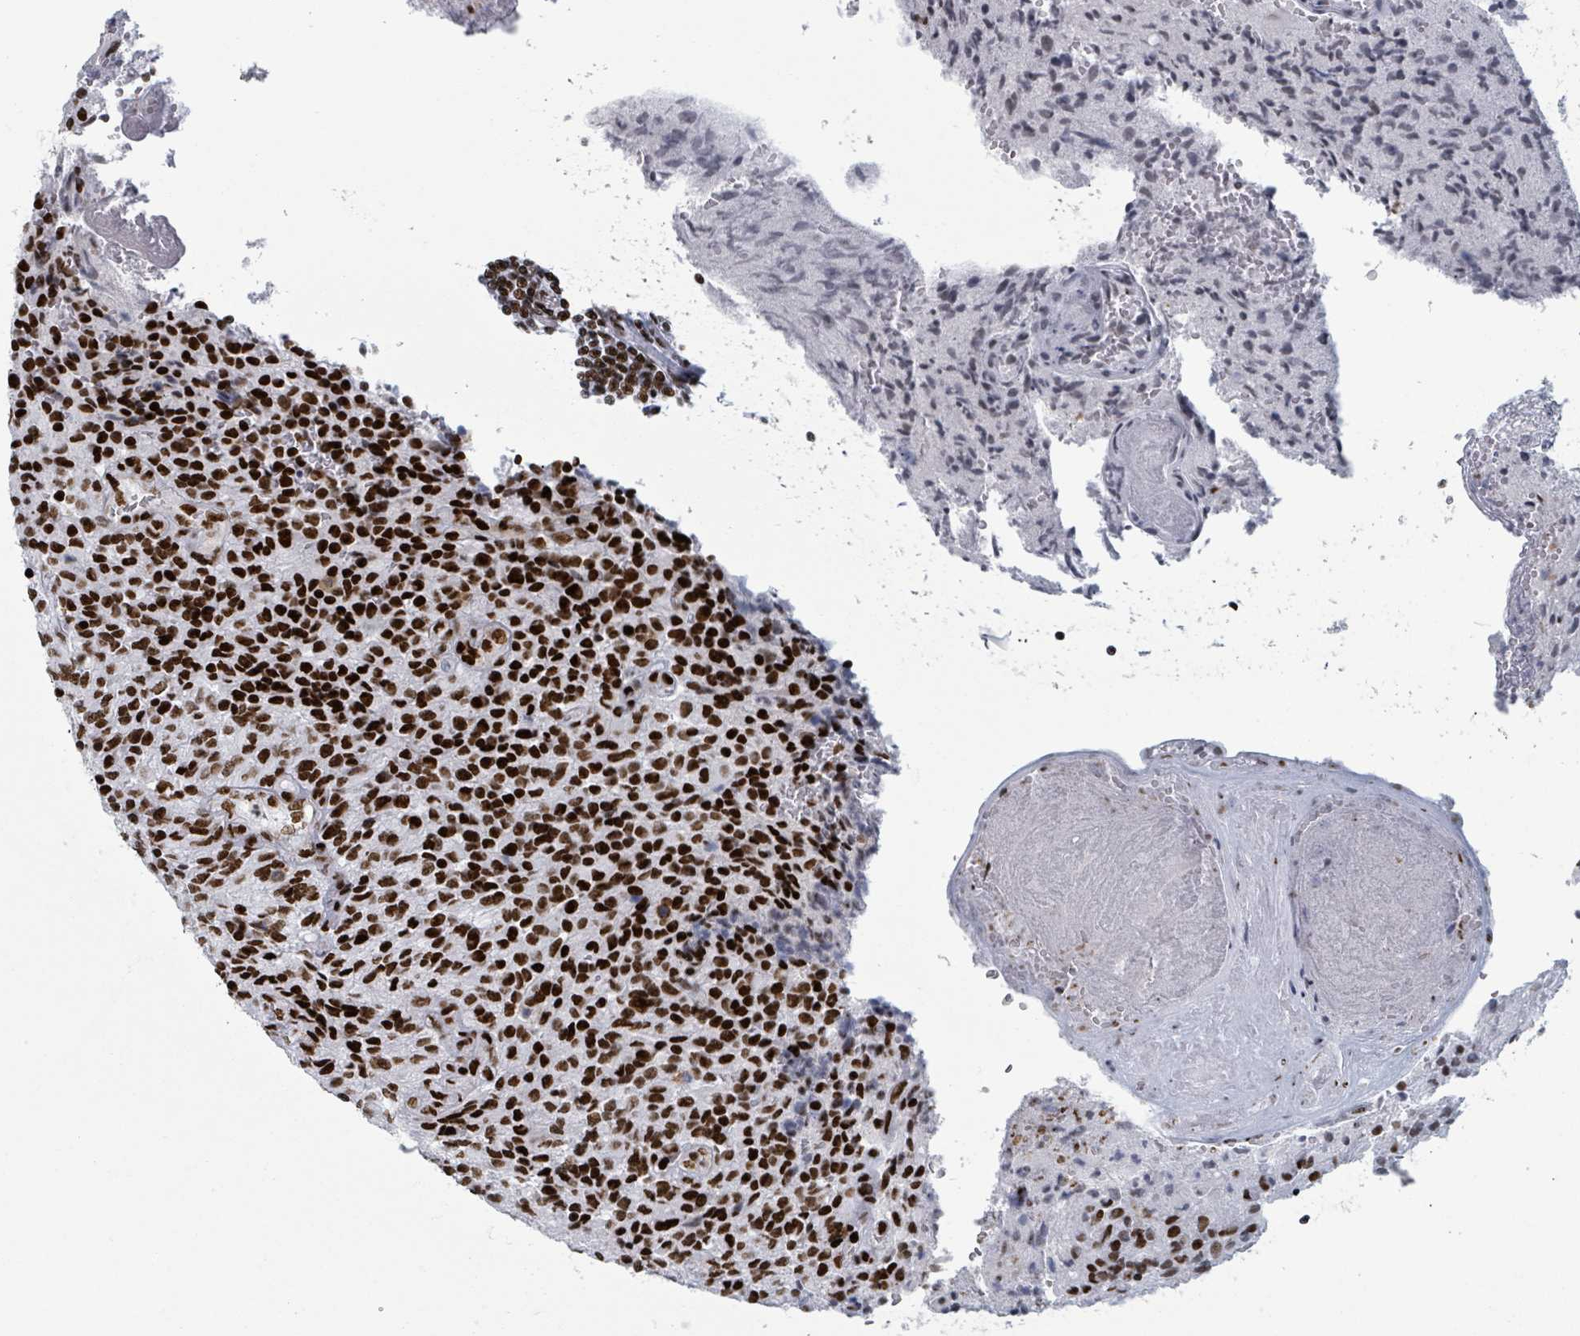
{"staining": {"intensity": "strong", "quantity": ">75%", "location": "nuclear"}, "tissue": "glioma", "cell_type": "Tumor cells", "image_type": "cancer", "snomed": [{"axis": "morphology", "description": "Normal tissue, NOS"}, {"axis": "morphology", "description": "Glioma, malignant, High grade"}, {"axis": "topography", "description": "Cerebral cortex"}], "caption": "Malignant glioma (high-grade) stained for a protein (brown) shows strong nuclear positive staining in about >75% of tumor cells.", "gene": "DHX16", "patient": {"sex": "male", "age": 56}}